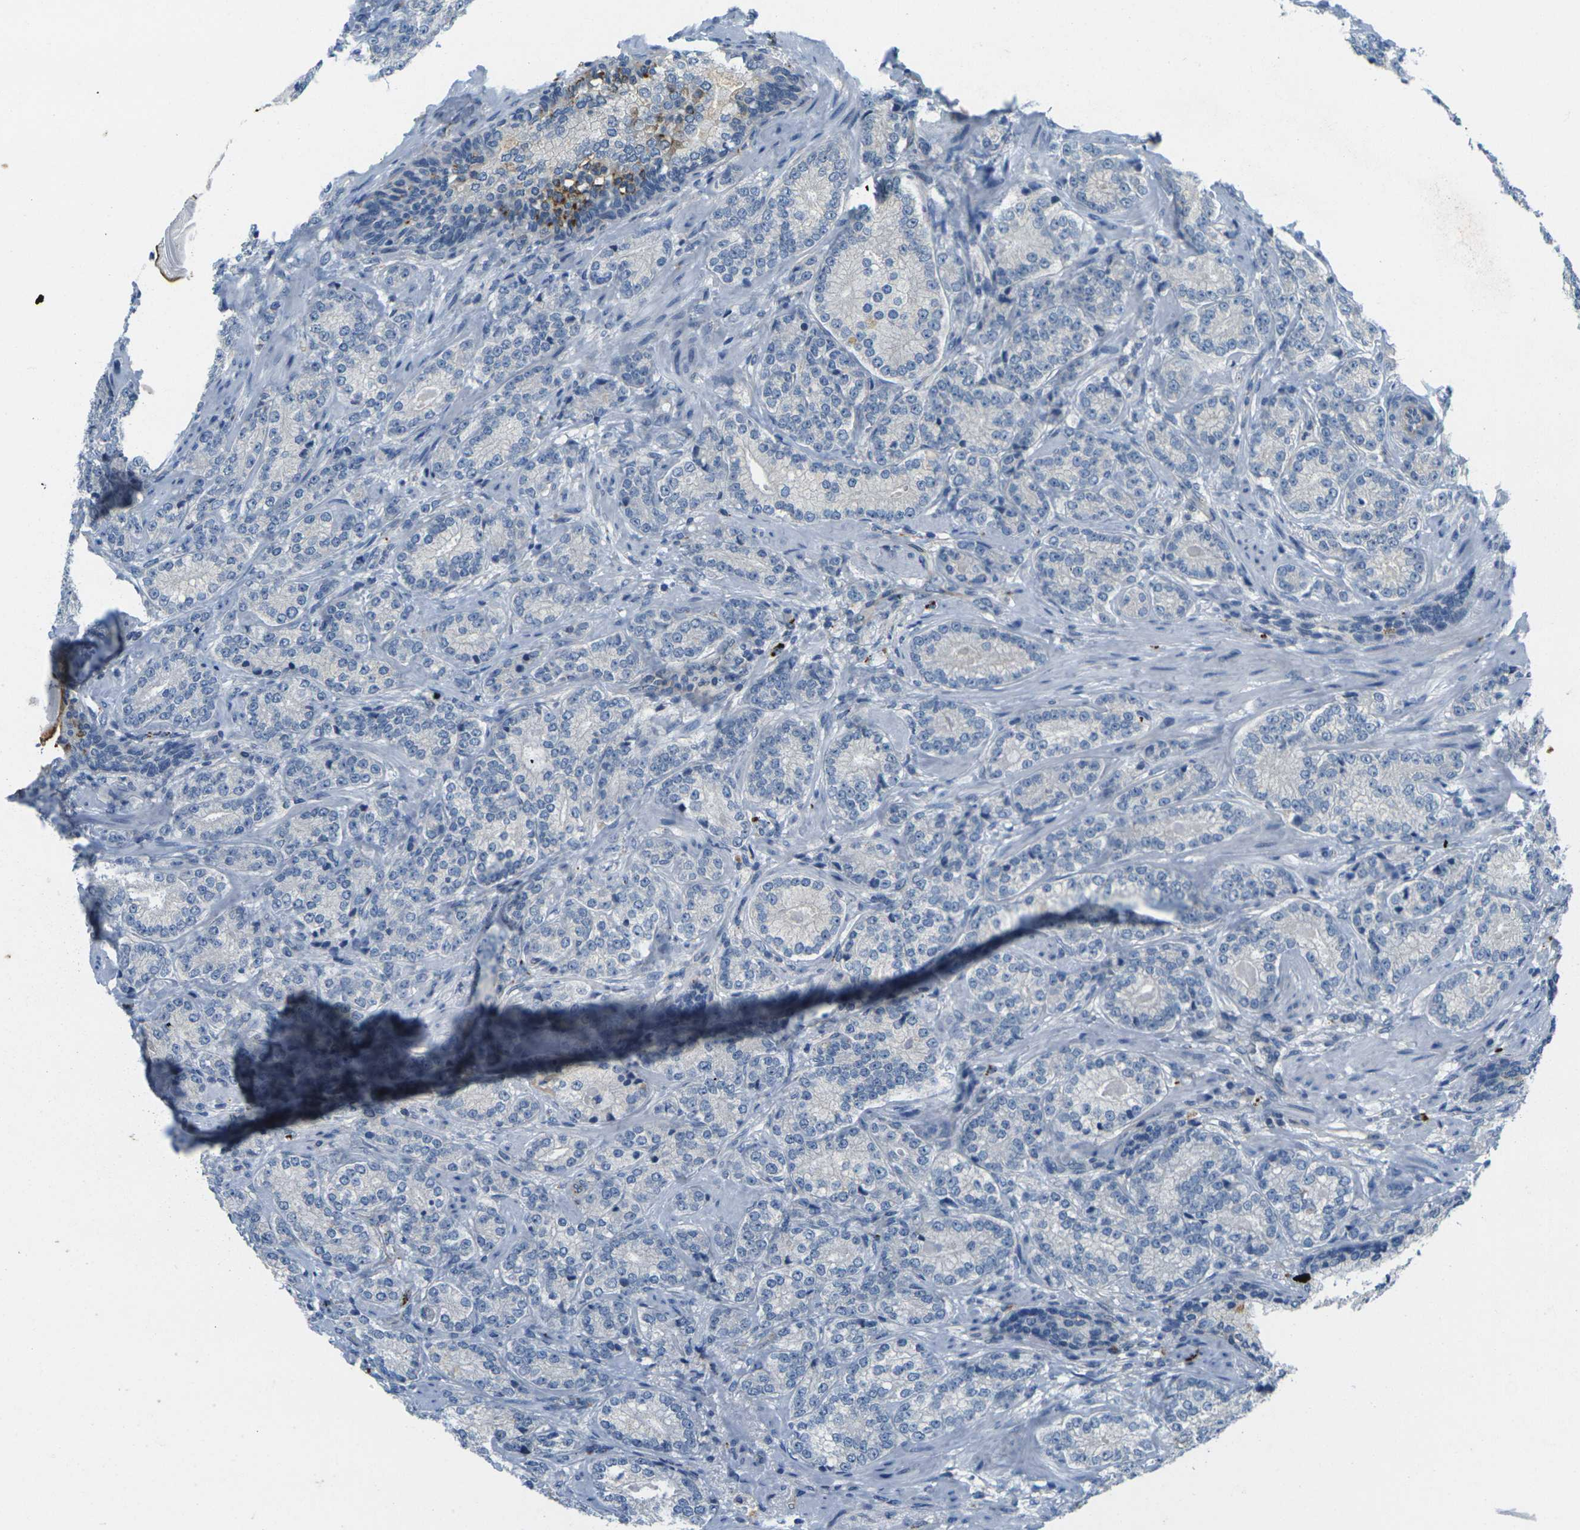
{"staining": {"intensity": "negative", "quantity": "none", "location": "none"}, "tissue": "prostate cancer", "cell_type": "Tumor cells", "image_type": "cancer", "snomed": [{"axis": "morphology", "description": "Adenocarcinoma, High grade"}, {"axis": "topography", "description": "Prostate"}], "caption": "A photomicrograph of human prostate high-grade adenocarcinoma is negative for staining in tumor cells.", "gene": "CYP2C8", "patient": {"sex": "male", "age": 61}}